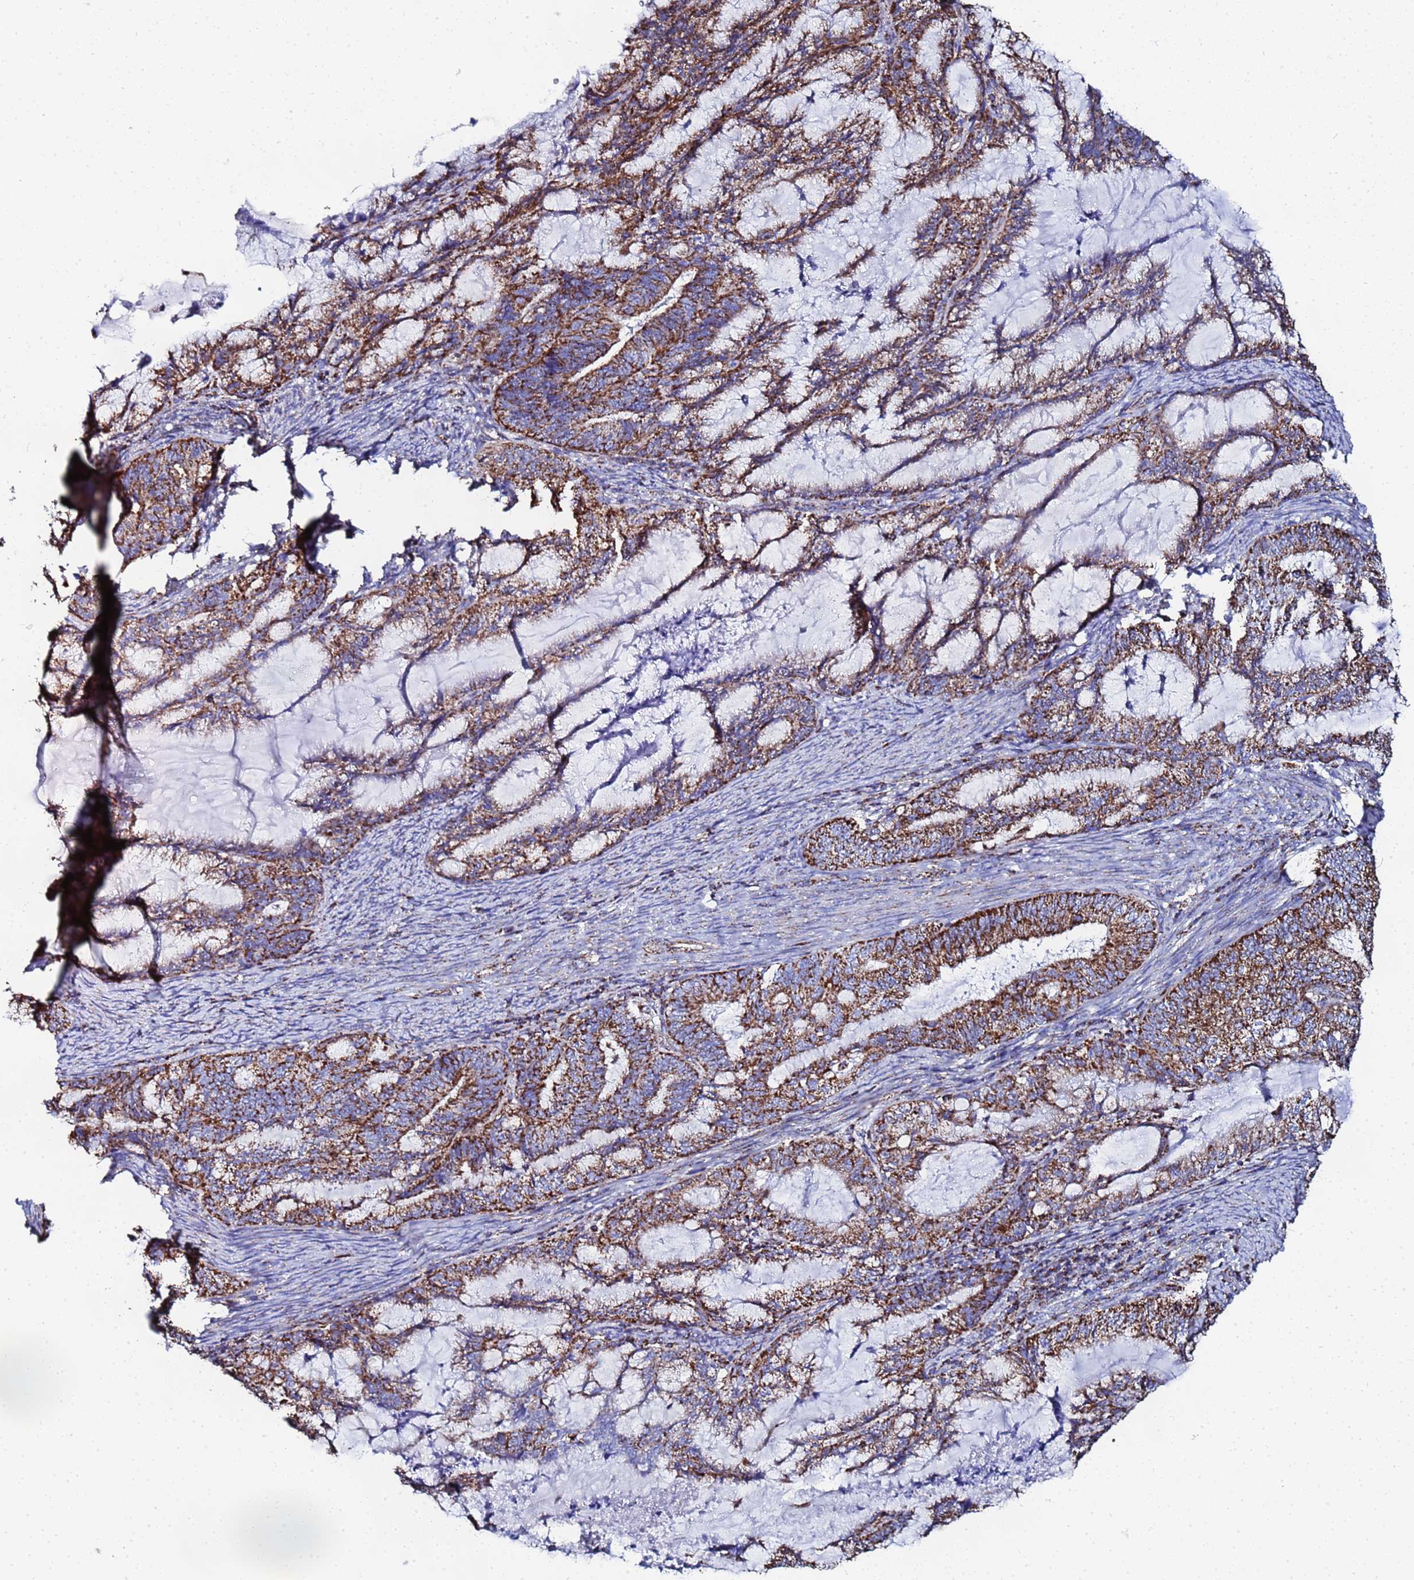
{"staining": {"intensity": "strong", "quantity": ">75%", "location": "cytoplasmic/membranous"}, "tissue": "endometrial cancer", "cell_type": "Tumor cells", "image_type": "cancer", "snomed": [{"axis": "morphology", "description": "Adenocarcinoma, NOS"}, {"axis": "topography", "description": "Endometrium"}], "caption": "Immunohistochemical staining of human endometrial cancer demonstrates high levels of strong cytoplasmic/membranous positivity in approximately >75% of tumor cells.", "gene": "GLUD1", "patient": {"sex": "female", "age": 86}}